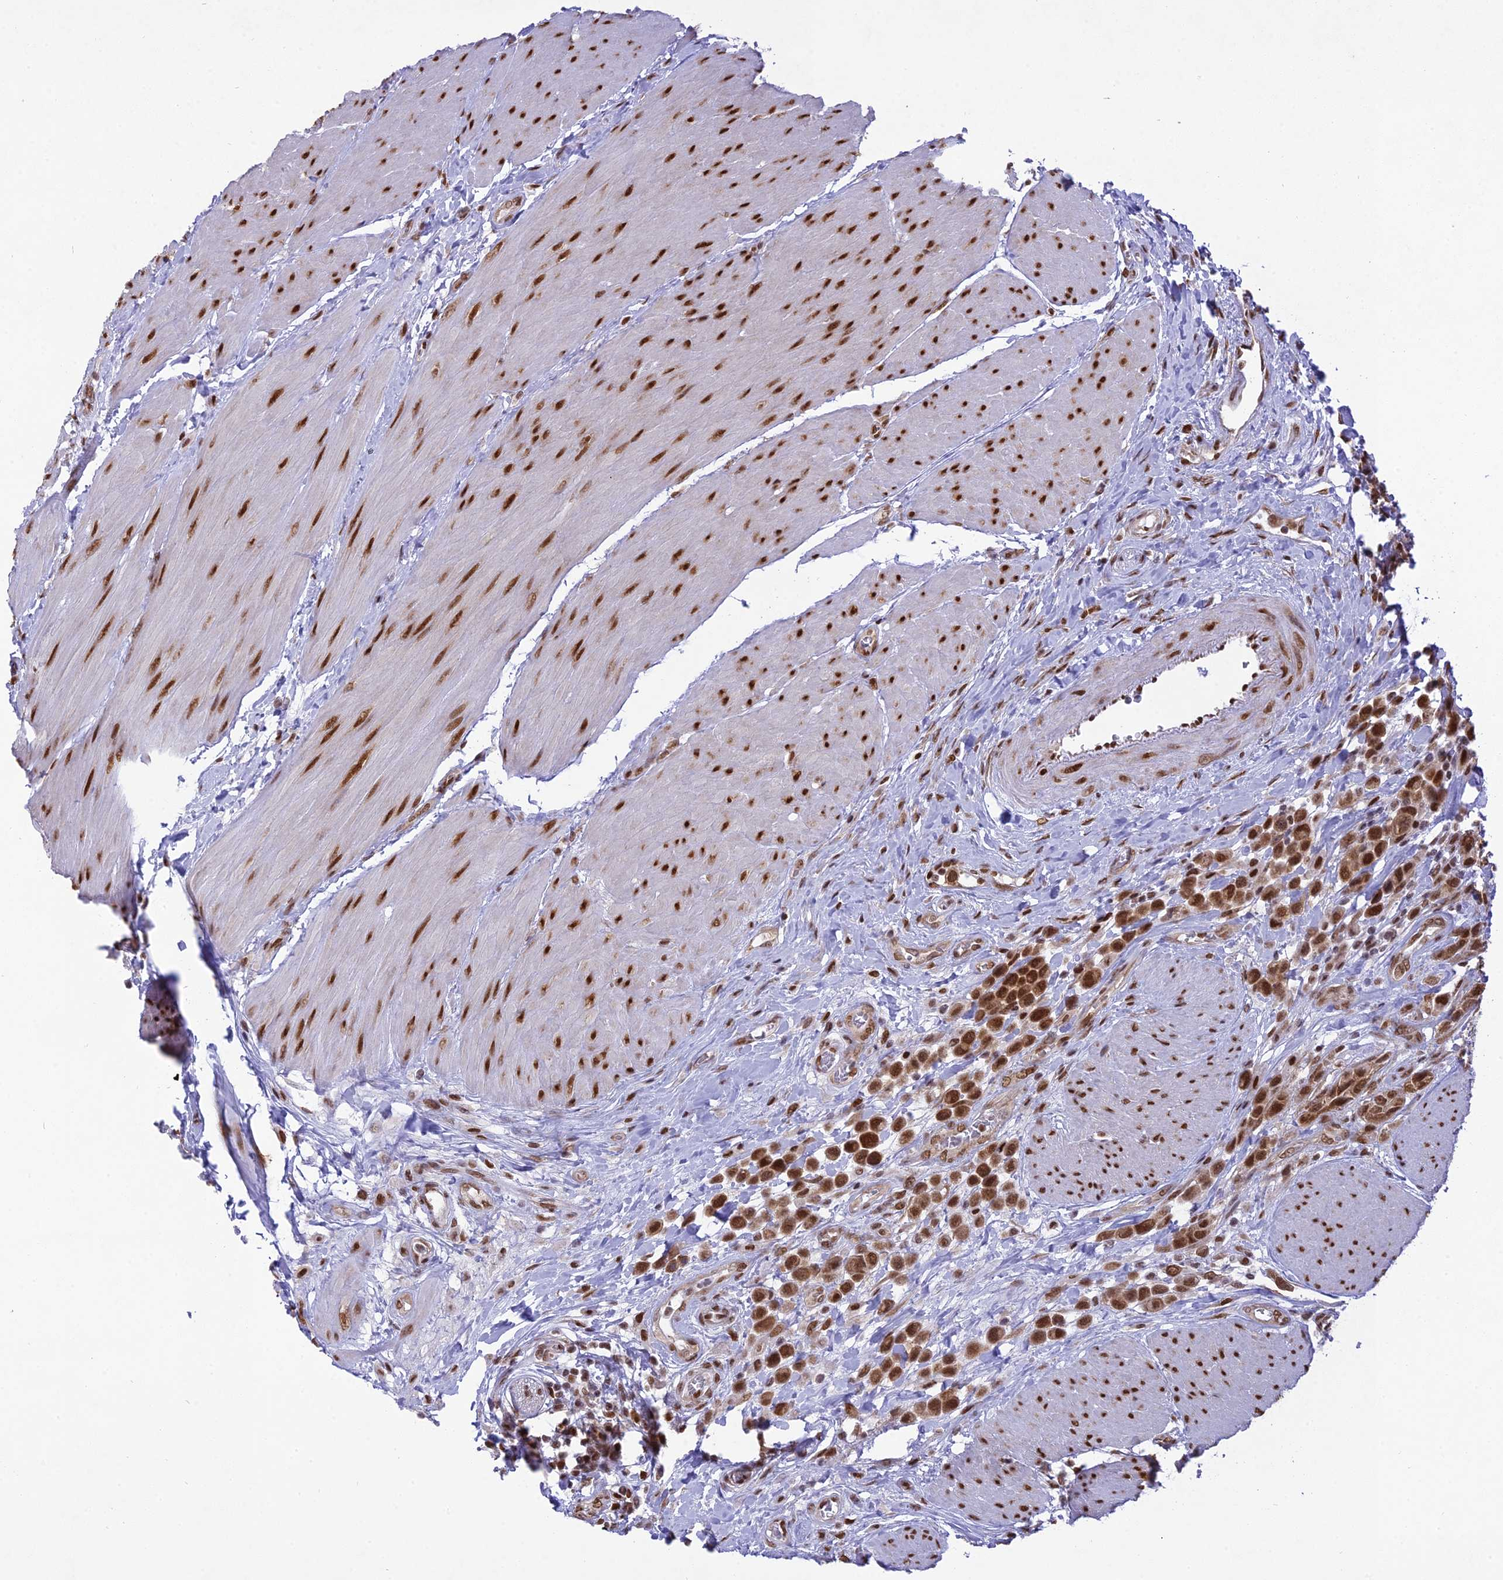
{"staining": {"intensity": "strong", "quantity": ">75%", "location": "nuclear"}, "tissue": "urothelial cancer", "cell_type": "Tumor cells", "image_type": "cancer", "snomed": [{"axis": "morphology", "description": "Urothelial carcinoma, High grade"}, {"axis": "topography", "description": "Urinary bladder"}], "caption": "Approximately >75% of tumor cells in human high-grade urothelial carcinoma reveal strong nuclear protein expression as visualized by brown immunohistochemical staining.", "gene": "DDX1", "patient": {"sex": "male", "age": 50}}